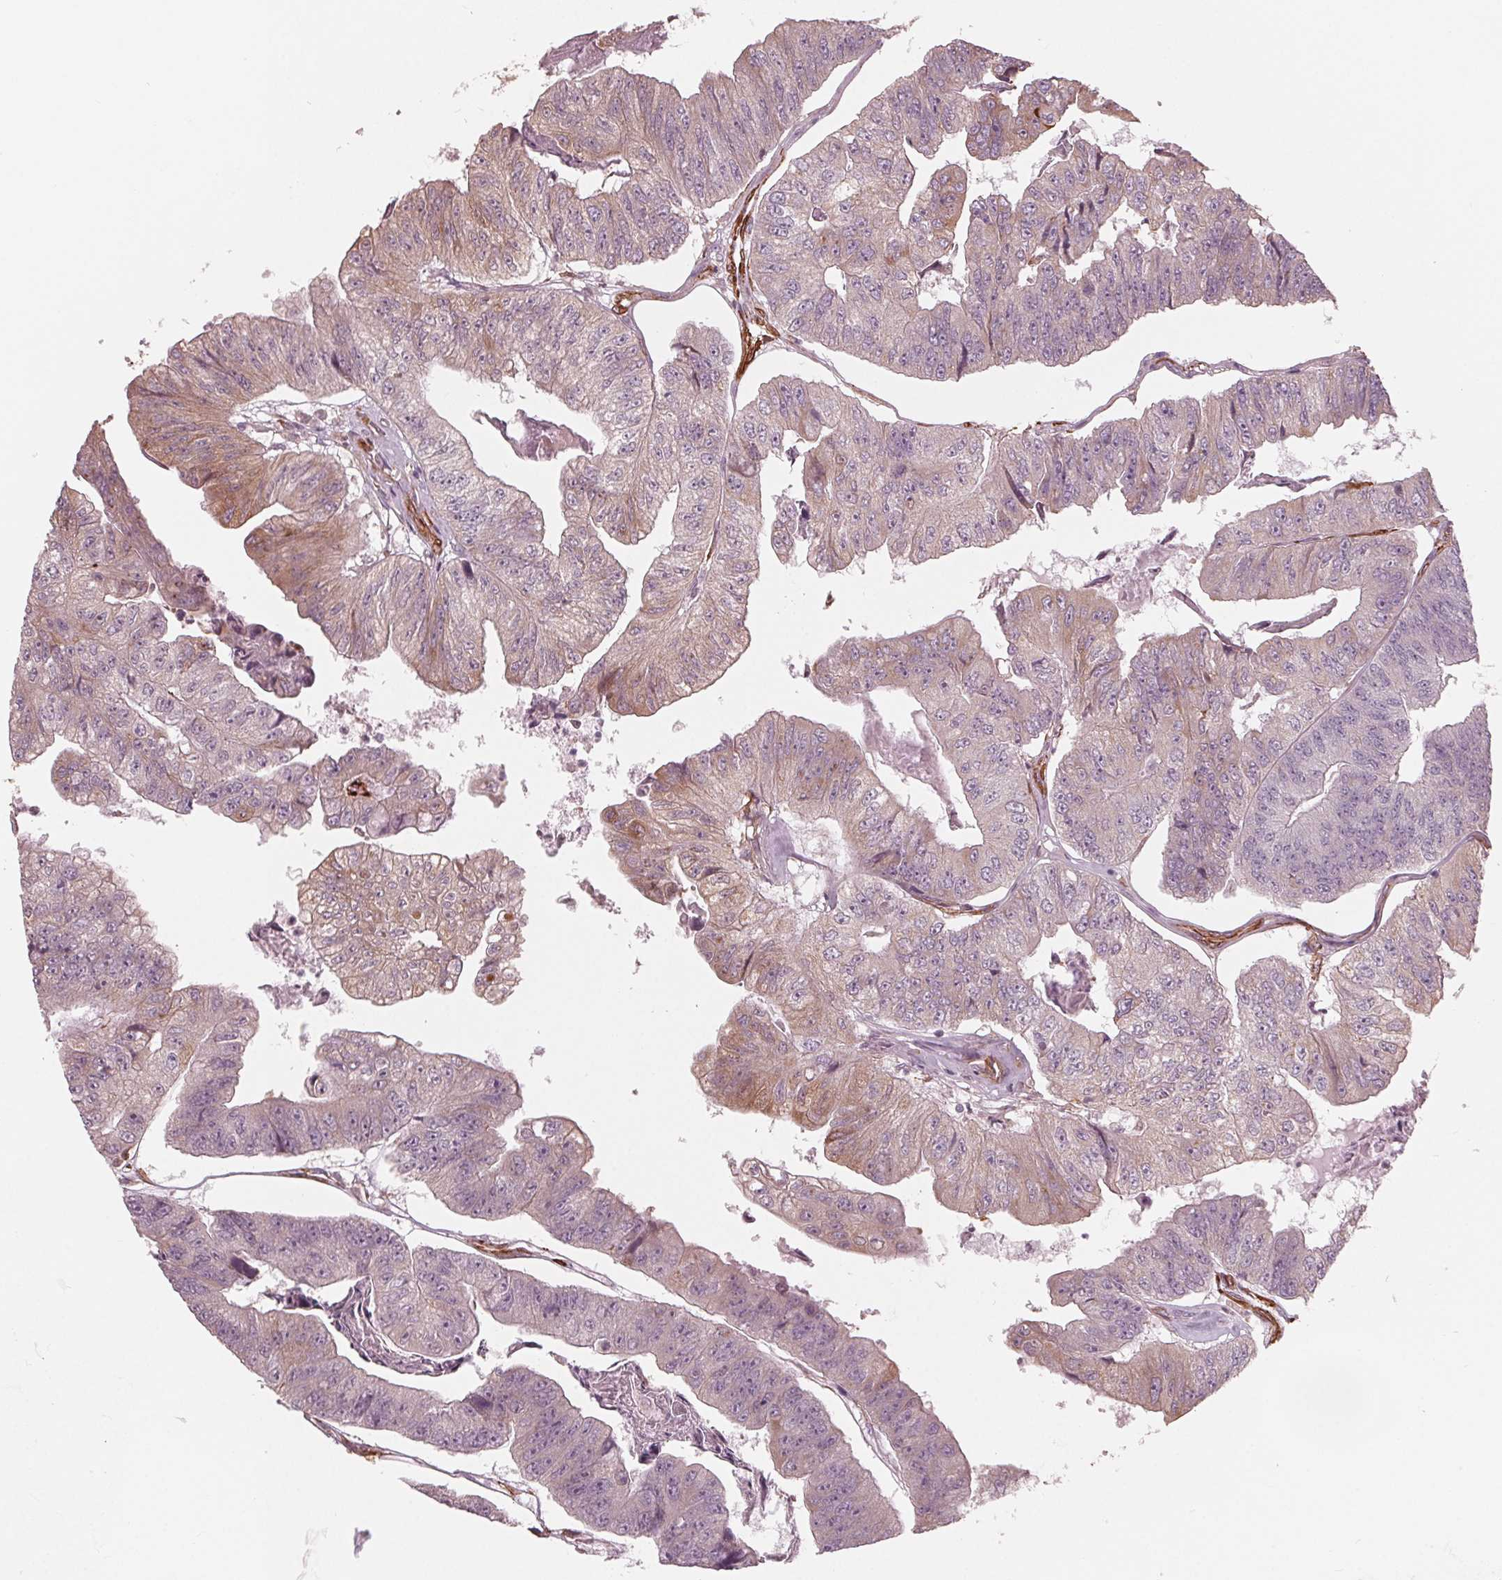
{"staining": {"intensity": "weak", "quantity": "<25%", "location": "cytoplasmic/membranous,nuclear"}, "tissue": "colorectal cancer", "cell_type": "Tumor cells", "image_type": "cancer", "snomed": [{"axis": "morphology", "description": "Adenocarcinoma, NOS"}, {"axis": "topography", "description": "Colon"}], "caption": "The IHC histopathology image has no significant positivity in tumor cells of colorectal adenocarcinoma tissue. The staining was performed using DAB to visualize the protein expression in brown, while the nuclei were stained in blue with hematoxylin (Magnification: 20x).", "gene": "MIER3", "patient": {"sex": "female", "age": 67}}